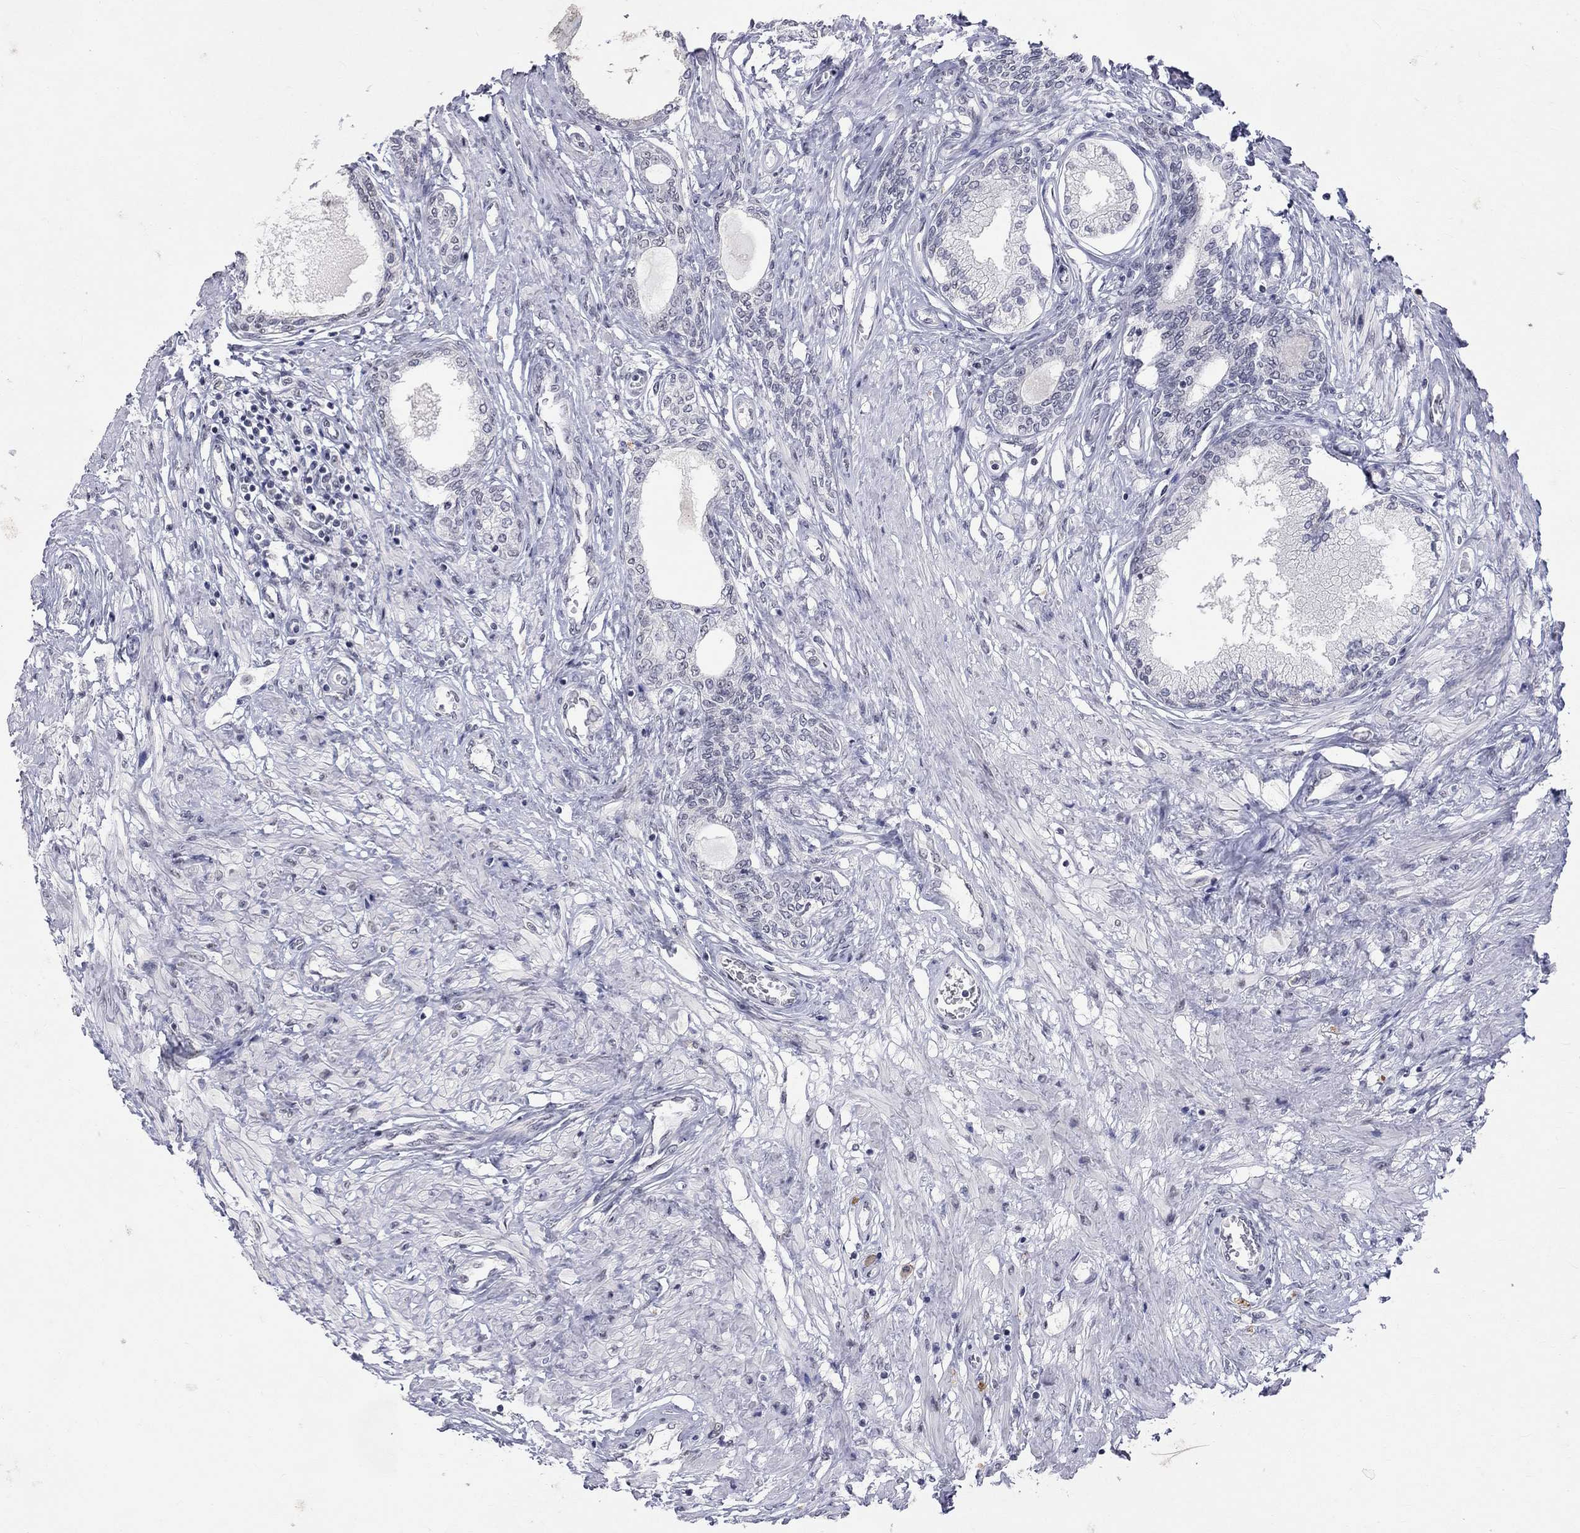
{"staining": {"intensity": "negative", "quantity": "none", "location": "none"}, "tissue": "prostate cancer", "cell_type": "Tumor cells", "image_type": "cancer", "snomed": [{"axis": "morphology", "description": "Adenocarcinoma, Low grade"}, {"axis": "topography", "description": "Prostate and seminal vesicle, NOS"}], "caption": "A high-resolution image shows IHC staining of prostate cancer (adenocarcinoma (low-grade)), which displays no significant expression in tumor cells.", "gene": "TMEM143", "patient": {"sex": "male", "age": 61}}